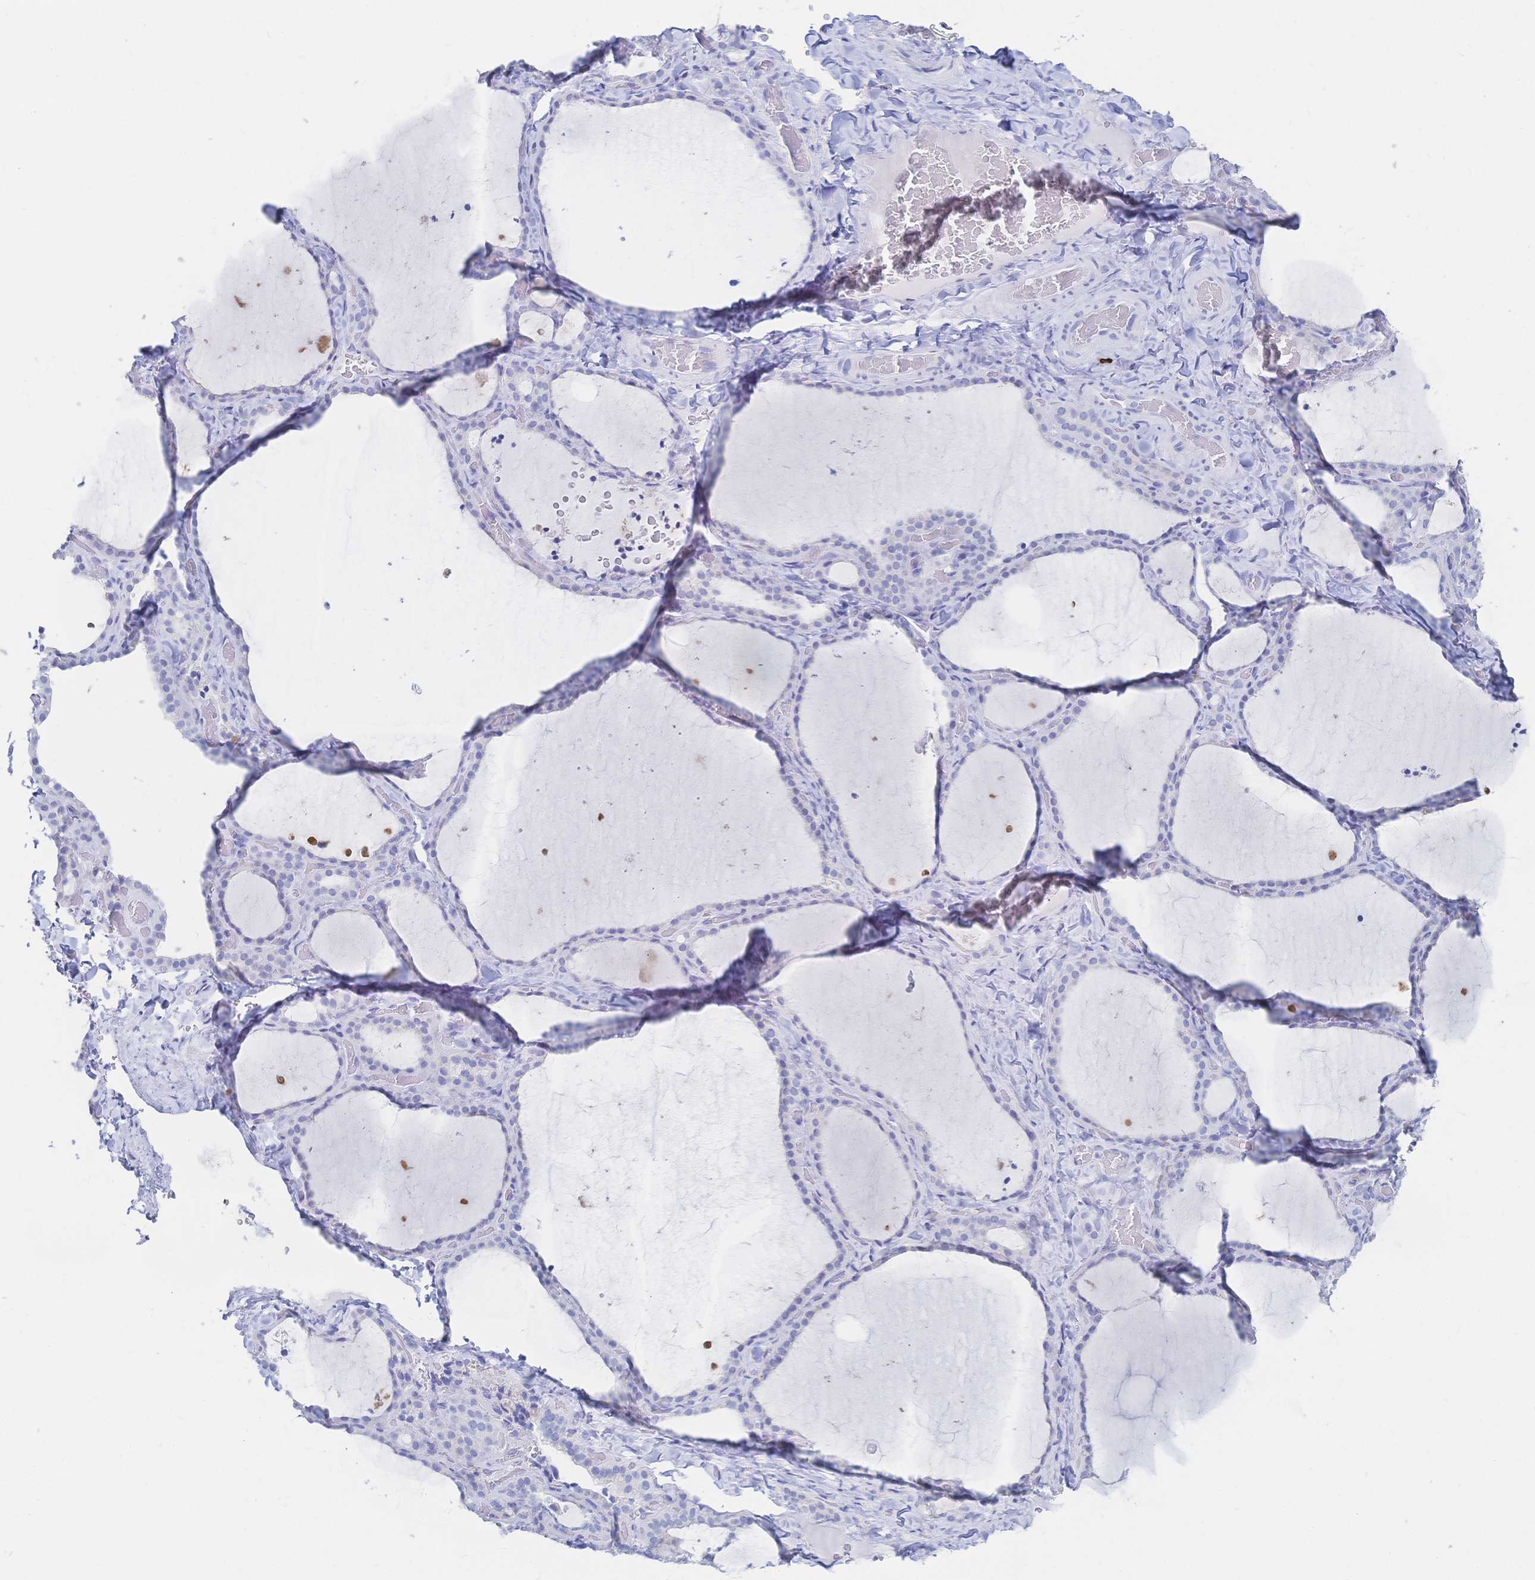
{"staining": {"intensity": "negative", "quantity": "none", "location": "none"}, "tissue": "thyroid gland", "cell_type": "Glandular cells", "image_type": "normal", "snomed": [{"axis": "morphology", "description": "Normal tissue, NOS"}, {"axis": "topography", "description": "Thyroid gland"}], "caption": "Histopathology image shows no protein staining in glandular cells of unremarkable thyroid gland. (Brightfield microscopy of DAB (3,3'-diaminobenzidine) immunohistochemistry (IHC) at high magnification).", "gene": "IL2RB", "patient": {"sex": "female", "age": 22}}